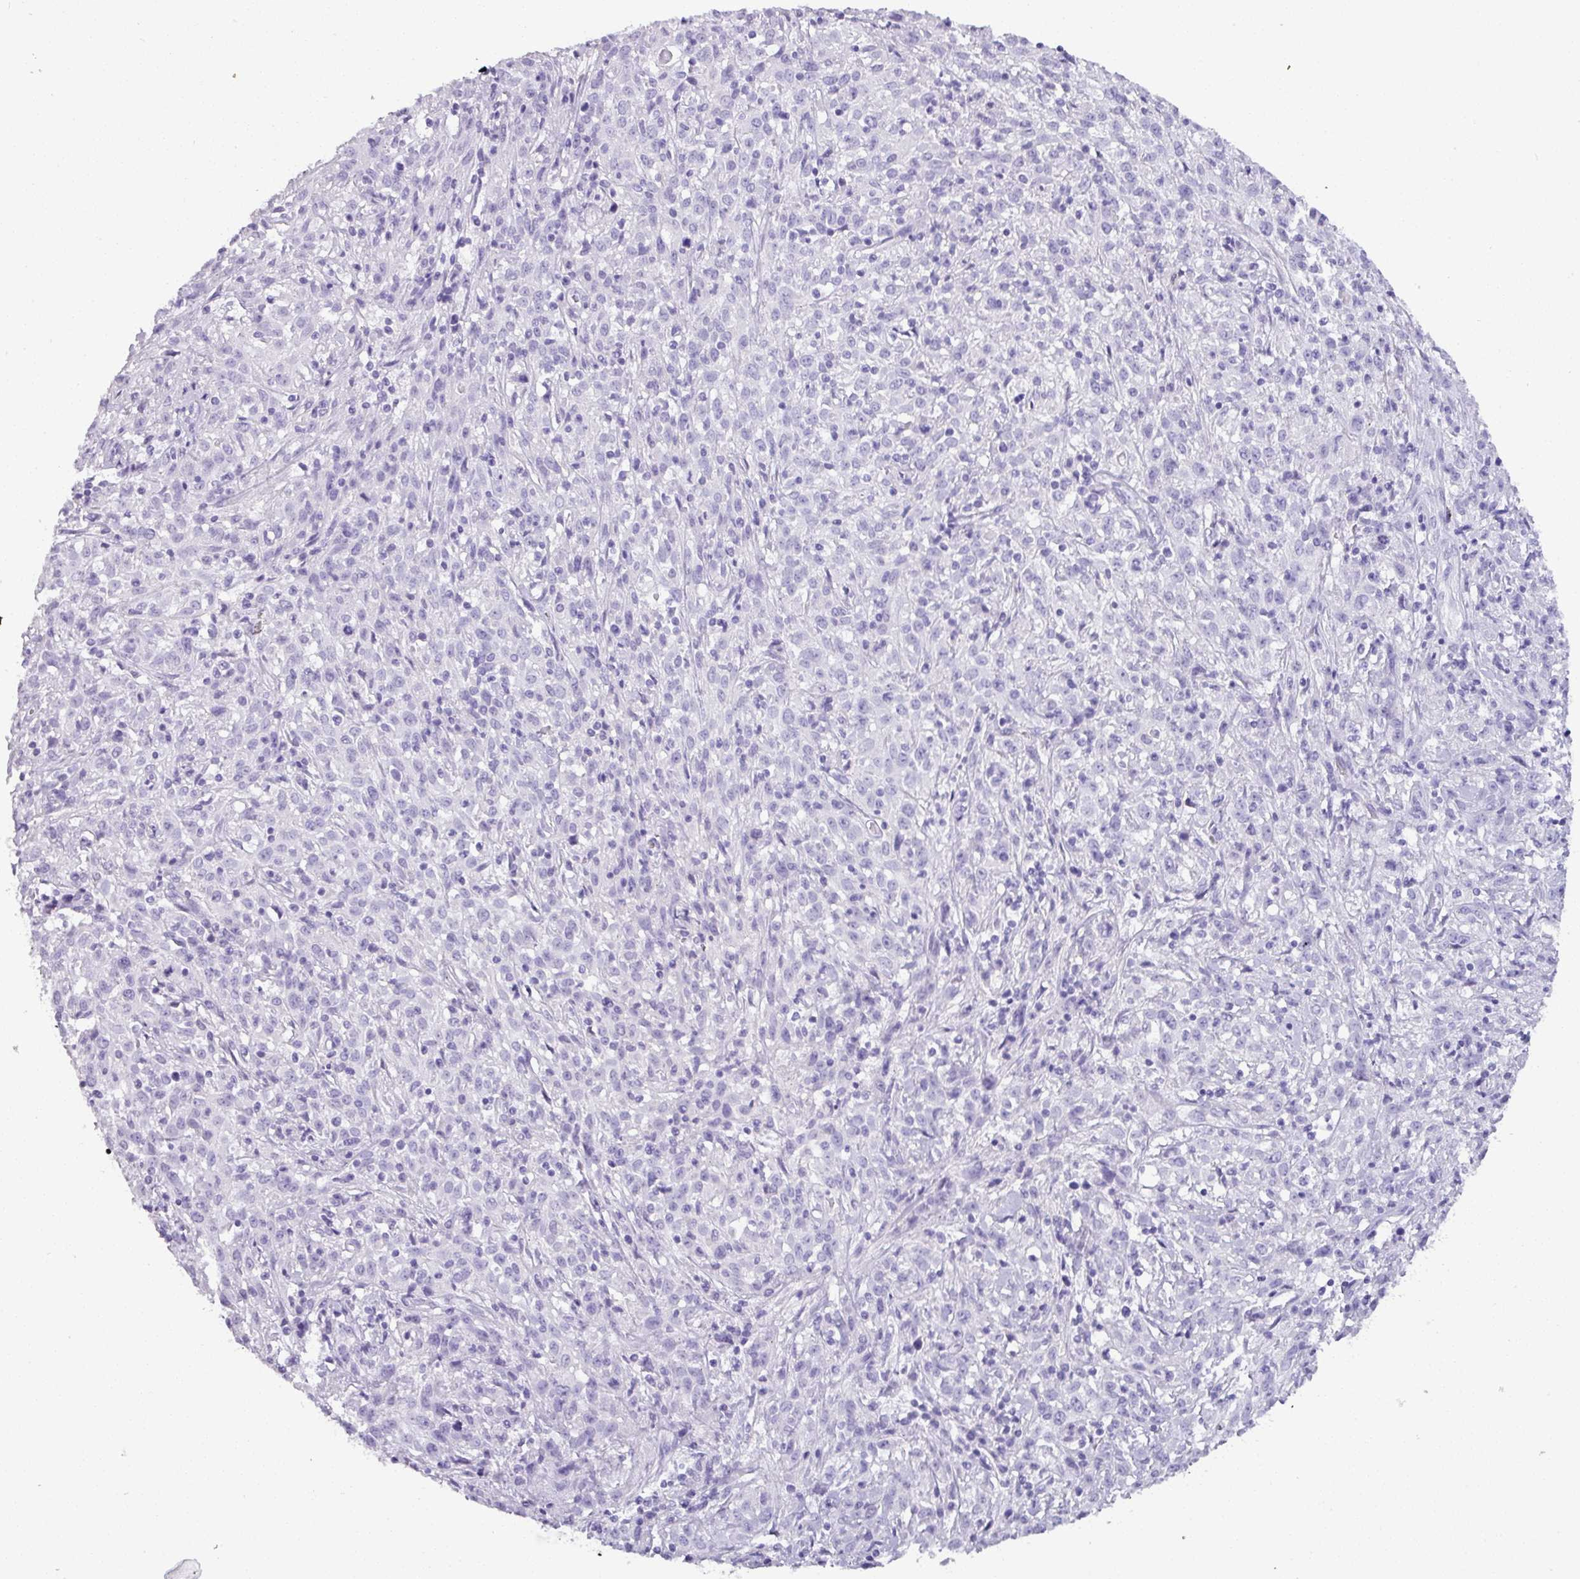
{"staining": {"intensity": "negative", "quantity": "none", "location": "none"}, "tissue": "cervical cancer", "cell_type": "Tumor cells", "image_type": "cancer", "snomed": [{"axis": "morphology", "description": "Squamous cell carcinoma, NOS"}, {"axis": "topography", "description": "Cervix"}], "caption": "Tumor cells are negative for protein expression in human cervical cancer.", "gene": "NAPSA", "patient": {"sex": "female", "age": 57}}